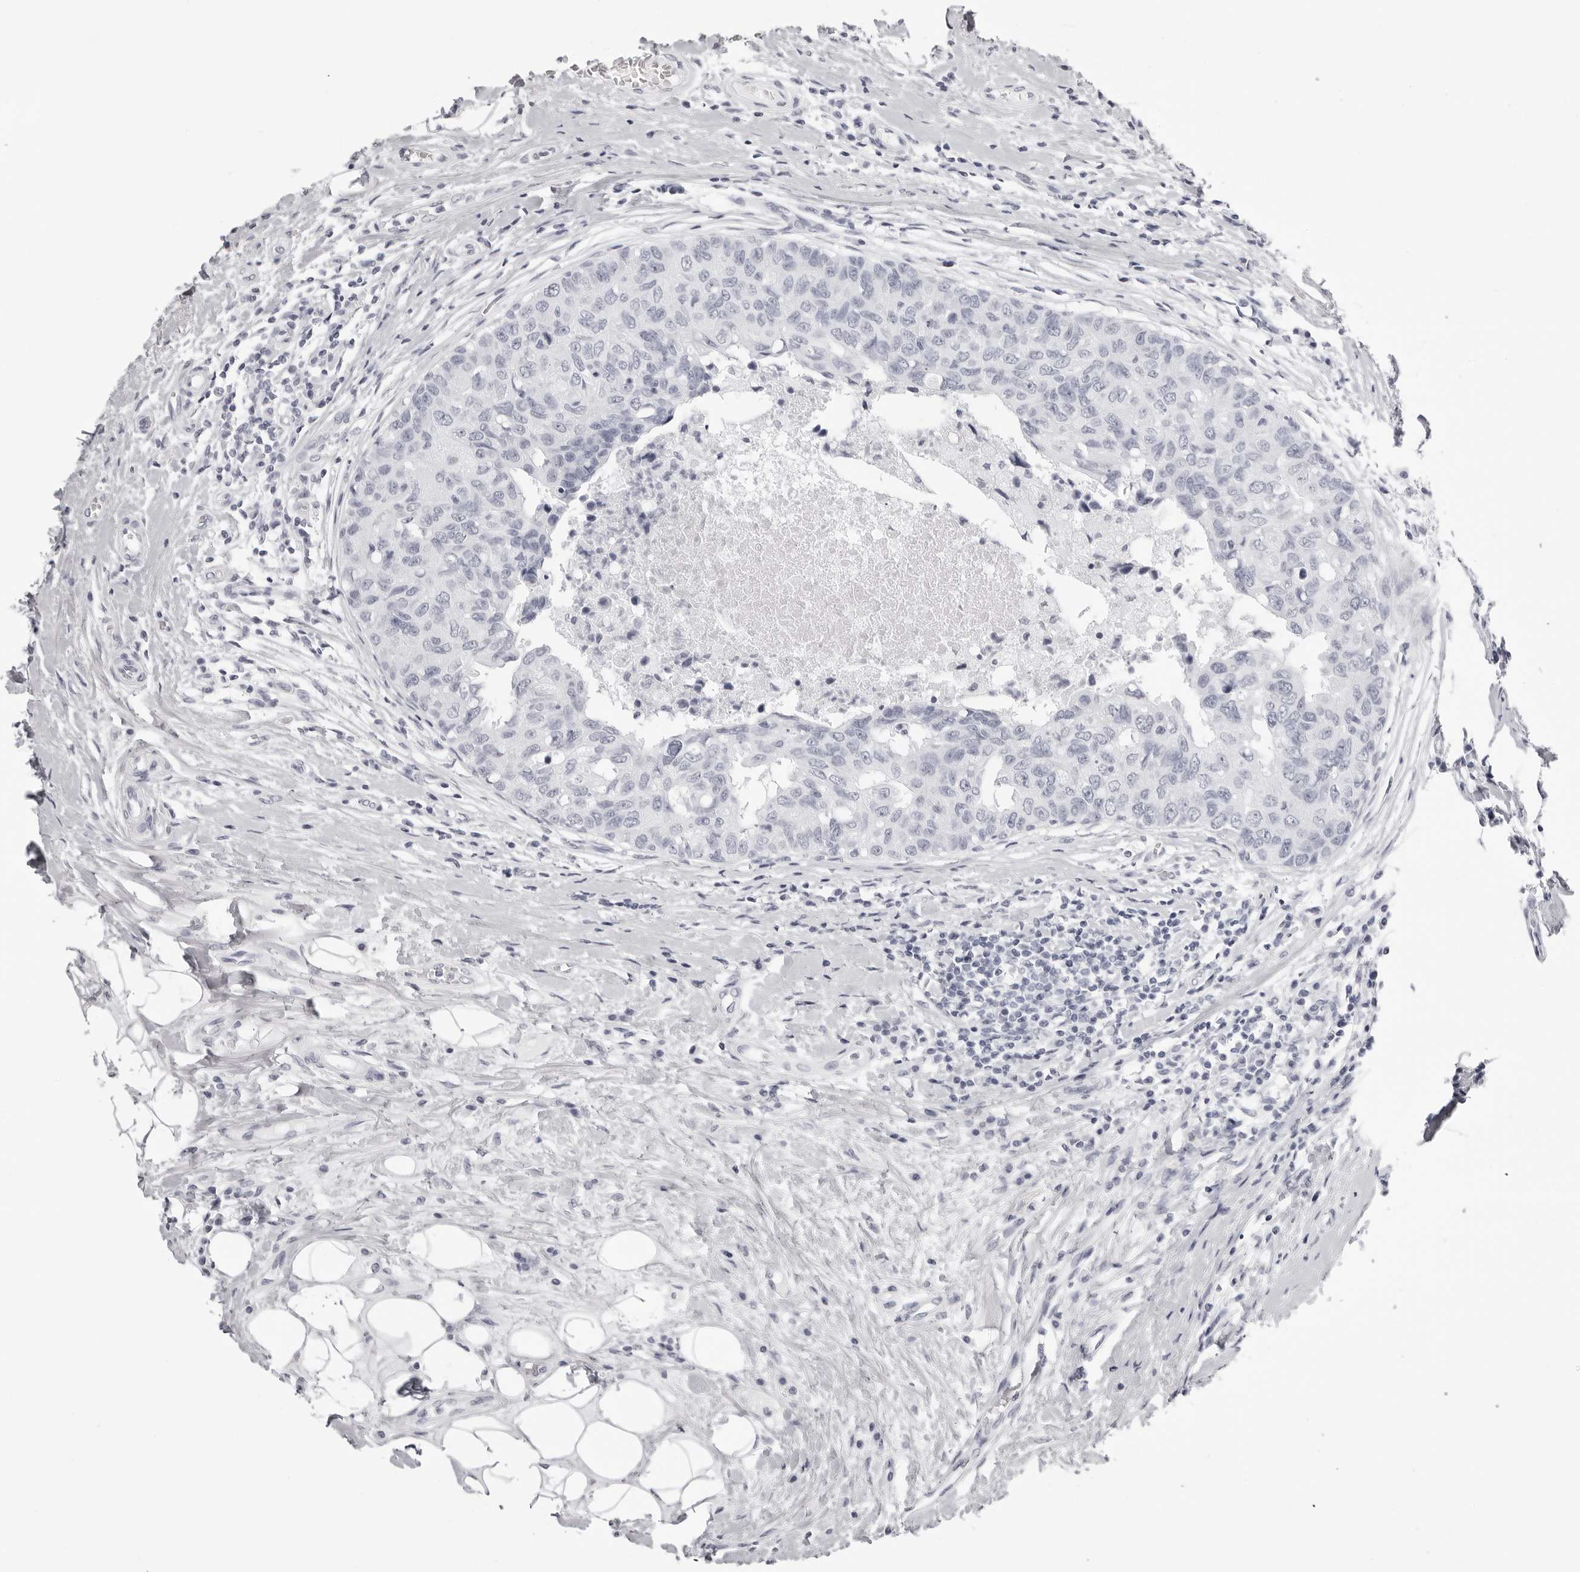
{"staining": {"intensity": "negative", "quantity": "none", "location": "none"}, "tissue": "breast cancer", "cell_type": "Tumor cells", "image_type": "cancer", "snomed": [{"axis": "morphology", "description": "Duct carcinoma"}, {"axis": "topography", "description": "Breast"}], "caption": "Tumor cells show no significant staining in intraductal carcinoma (breast).", "gene": "RHO", "patient": {"sex": "female", "age": 27}}